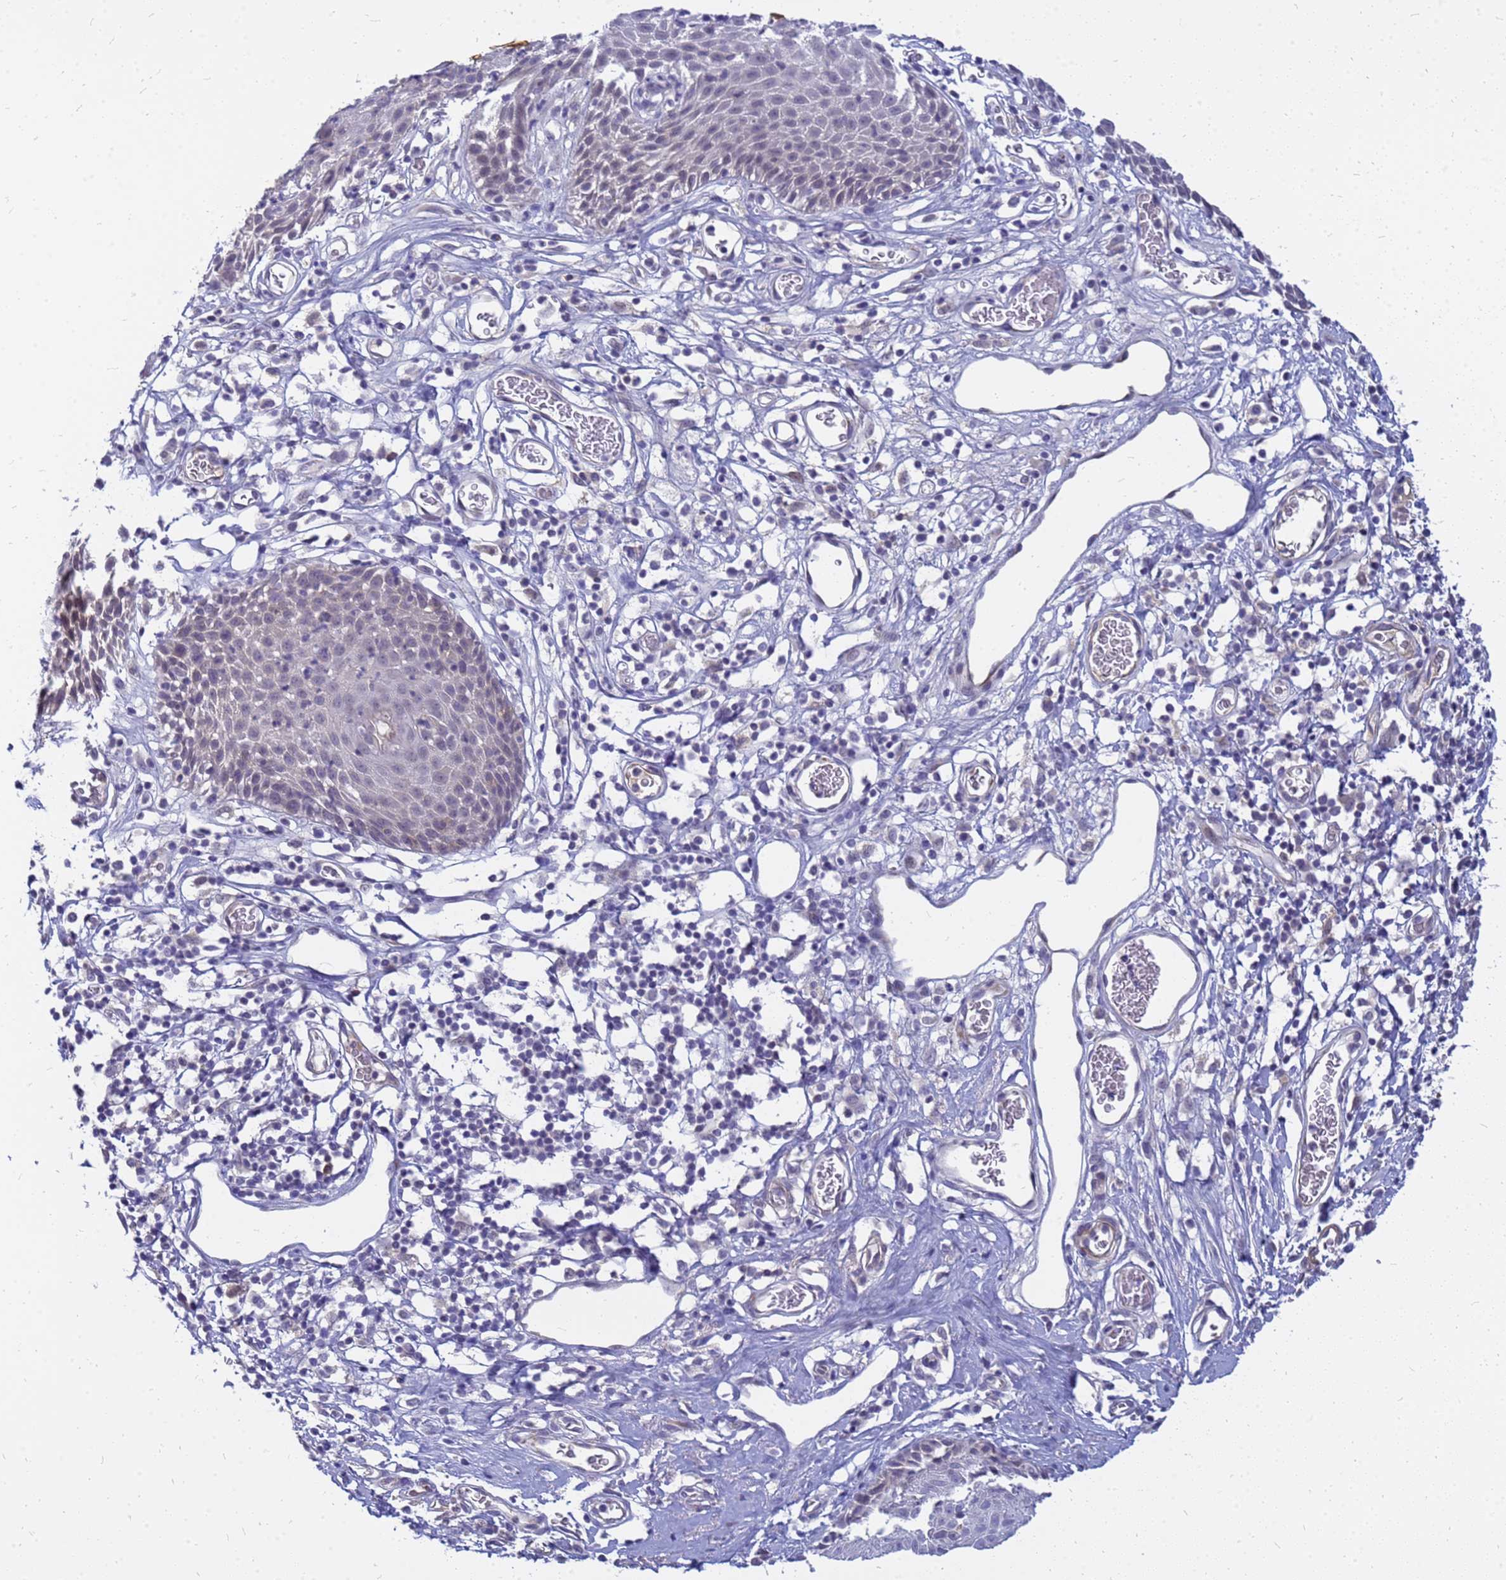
{"staining": {"intensity": "negative", "quantity": "none", "location": "none"}, "tissue": "skin", "cell_type": "Epidermal cells", "image_type": "normal", "snomed": [{"axis": "morphology", "description": "Normal tissue, NOS"}, {"axis": "topography", "description": "Vulva"}], "caption": "Immunohistochemistry (IHC) photomicrograph of normal skin stained for a protein (brown), which demonstrates no positivity in epidermal cells. Nuclei are stained in blue.", "gene": "SRGAP3", "patient": {"sex": "female", "age": 68}}